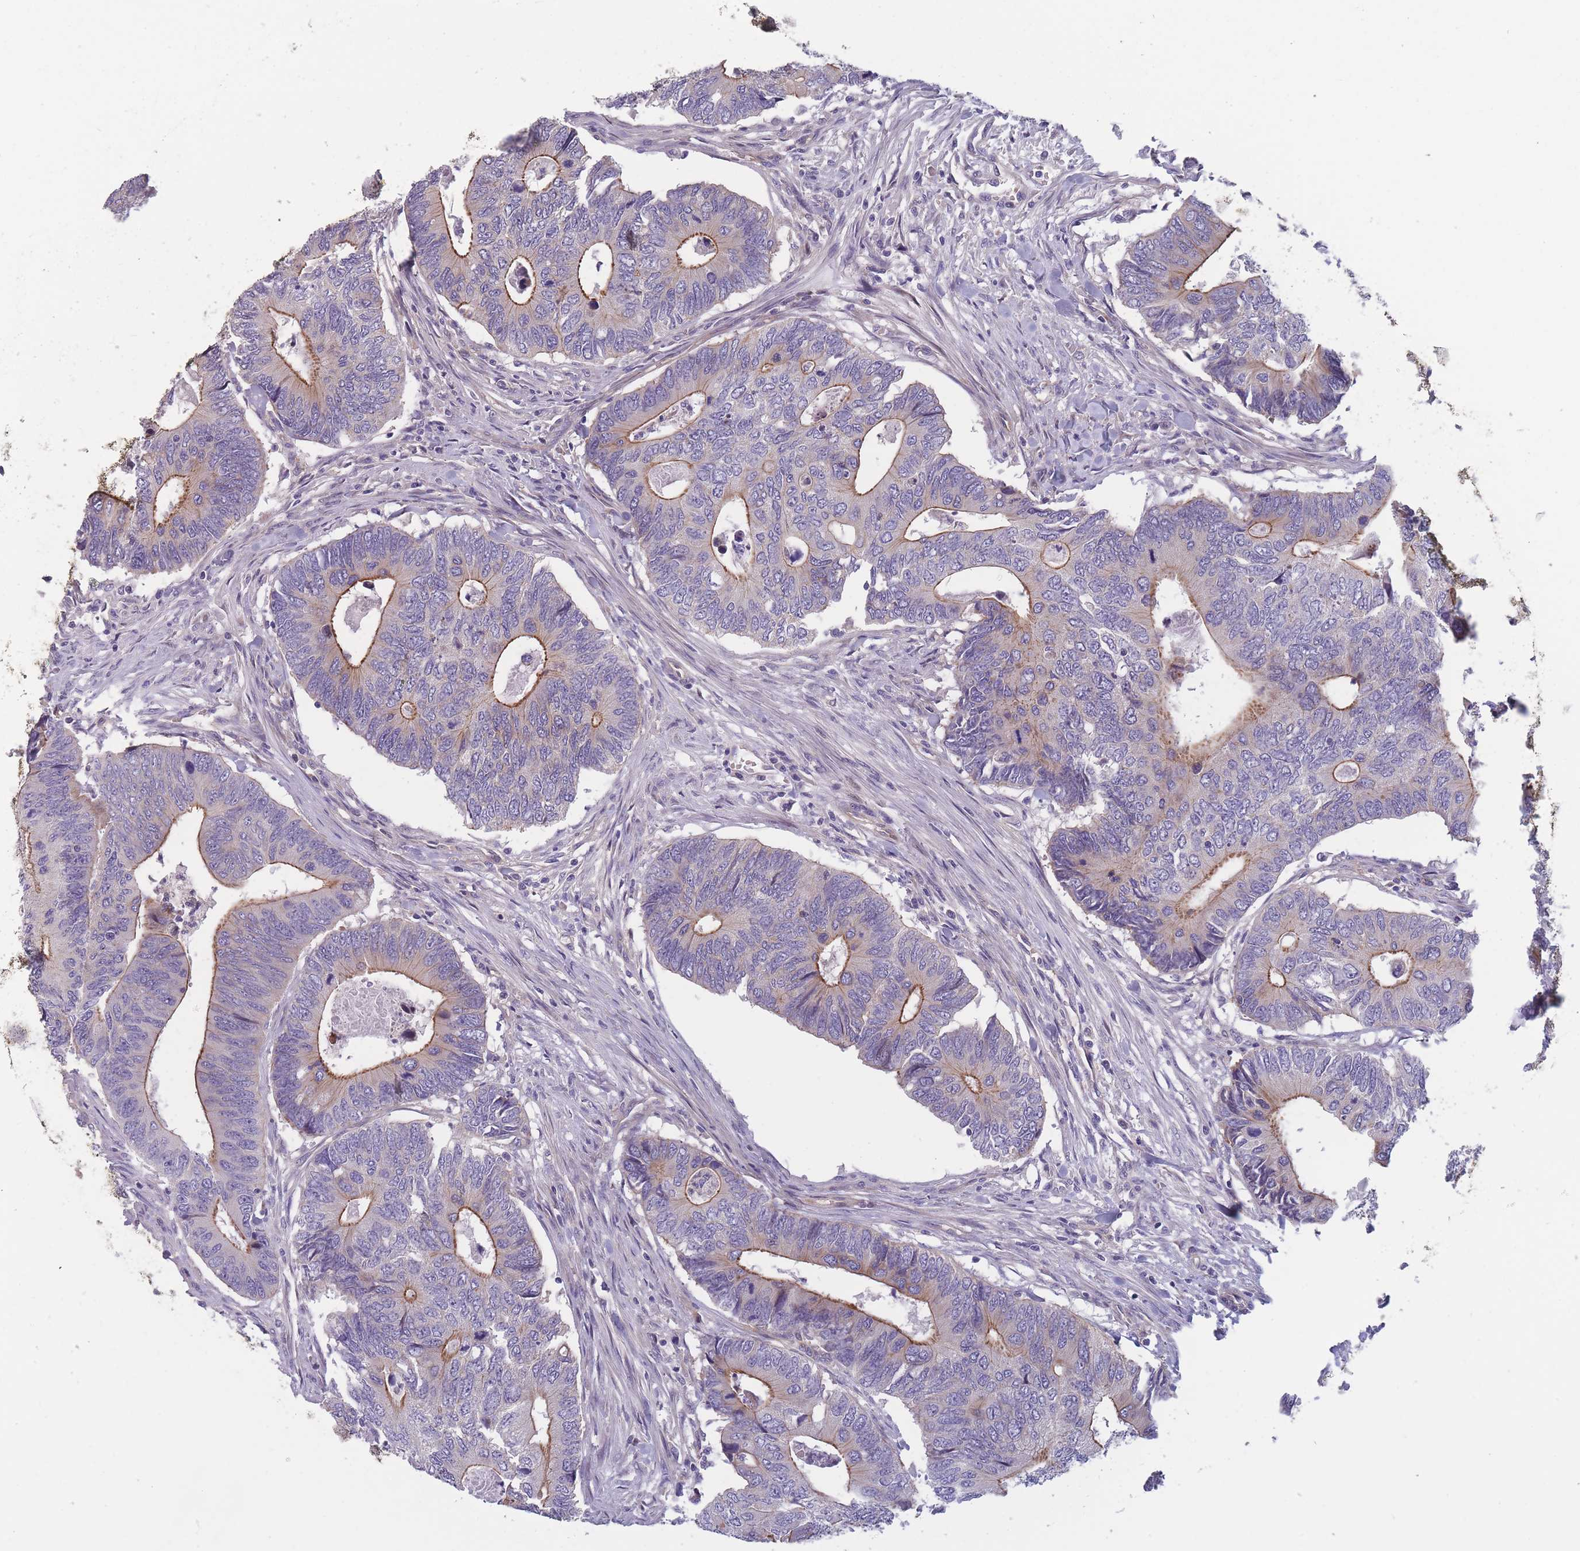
{"staining": {"intensity": "moderate", "quantity": "25%-75%", "location": "cytoplasmic/membranous"}, "tissue": "colorectal cancer", "cell_type": "Tumor cells", "image_type": "cancer", "snomed": [{"axis": "morphology", "description": "Adenocarcinoma, NOS"}, {"axis": "topography", "description": "Colon"}], "caption": "Protein expression analysis of colorectal cancer (adenocarcinoma) exhibits moderate cytoplasmic/membranous expression in approximately 25%-75% of tumor cells. (Brightfield microscopy of DAB IHC at high magnification).", "gene": "FAM83F", "patient": {"sex": "male", "age": 87}}